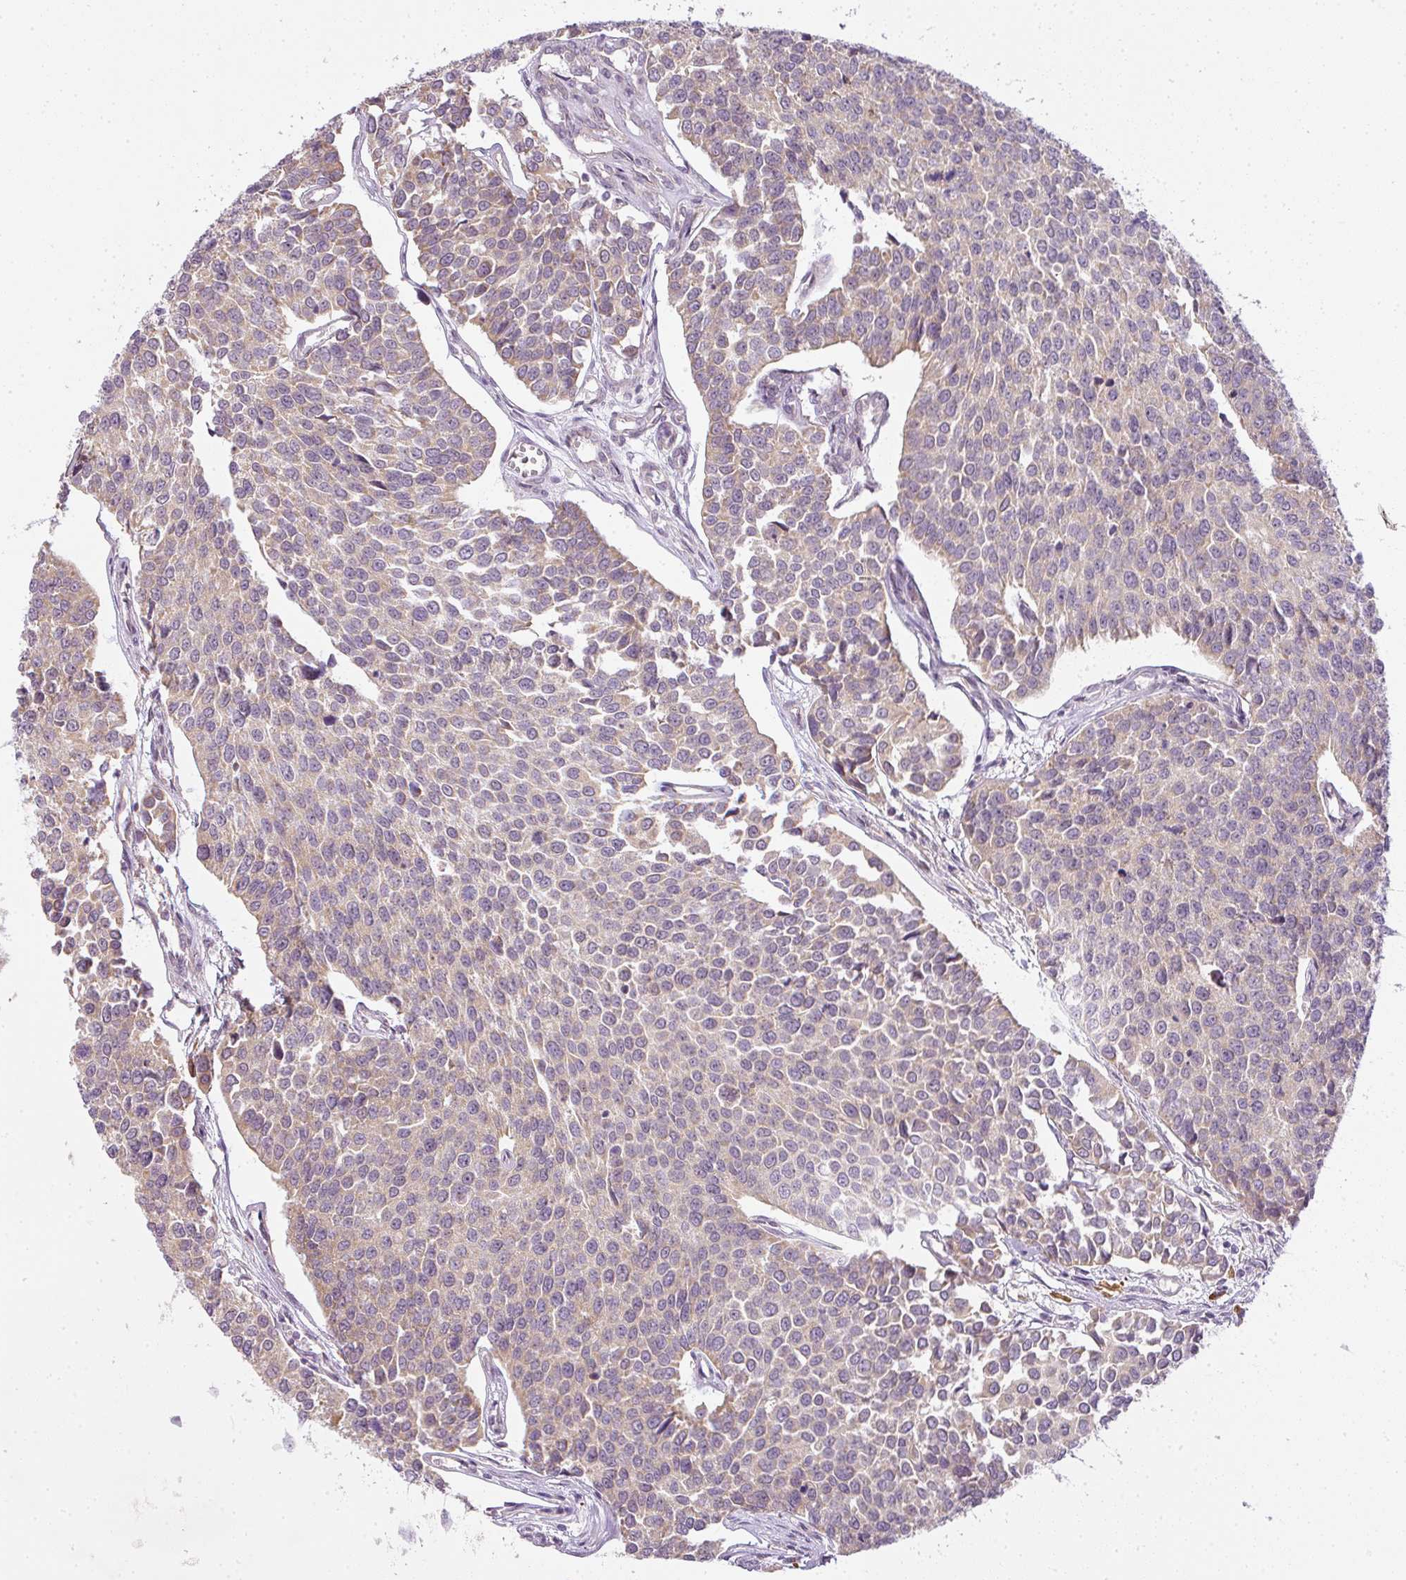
{"staining": {"intensity": "weak", "quantity": "25%-75%", "location": "cytoplasmic/membranous"}, "tissue": "urothelial cancer", "cell_type": "Tumor cells", "image_type": "cancer", "snomed": [{"axis": "morphology", "description": "Urothelial carcinoma, Low grade"}, {"axis": "topography", "description": "Urinary bladder"}], "caption": "Urothelial cancer stained with a protein marker reveals weak staining in tumor cells.", "gene": "LY75", "patient": {"sex": "female", "age": 78}}